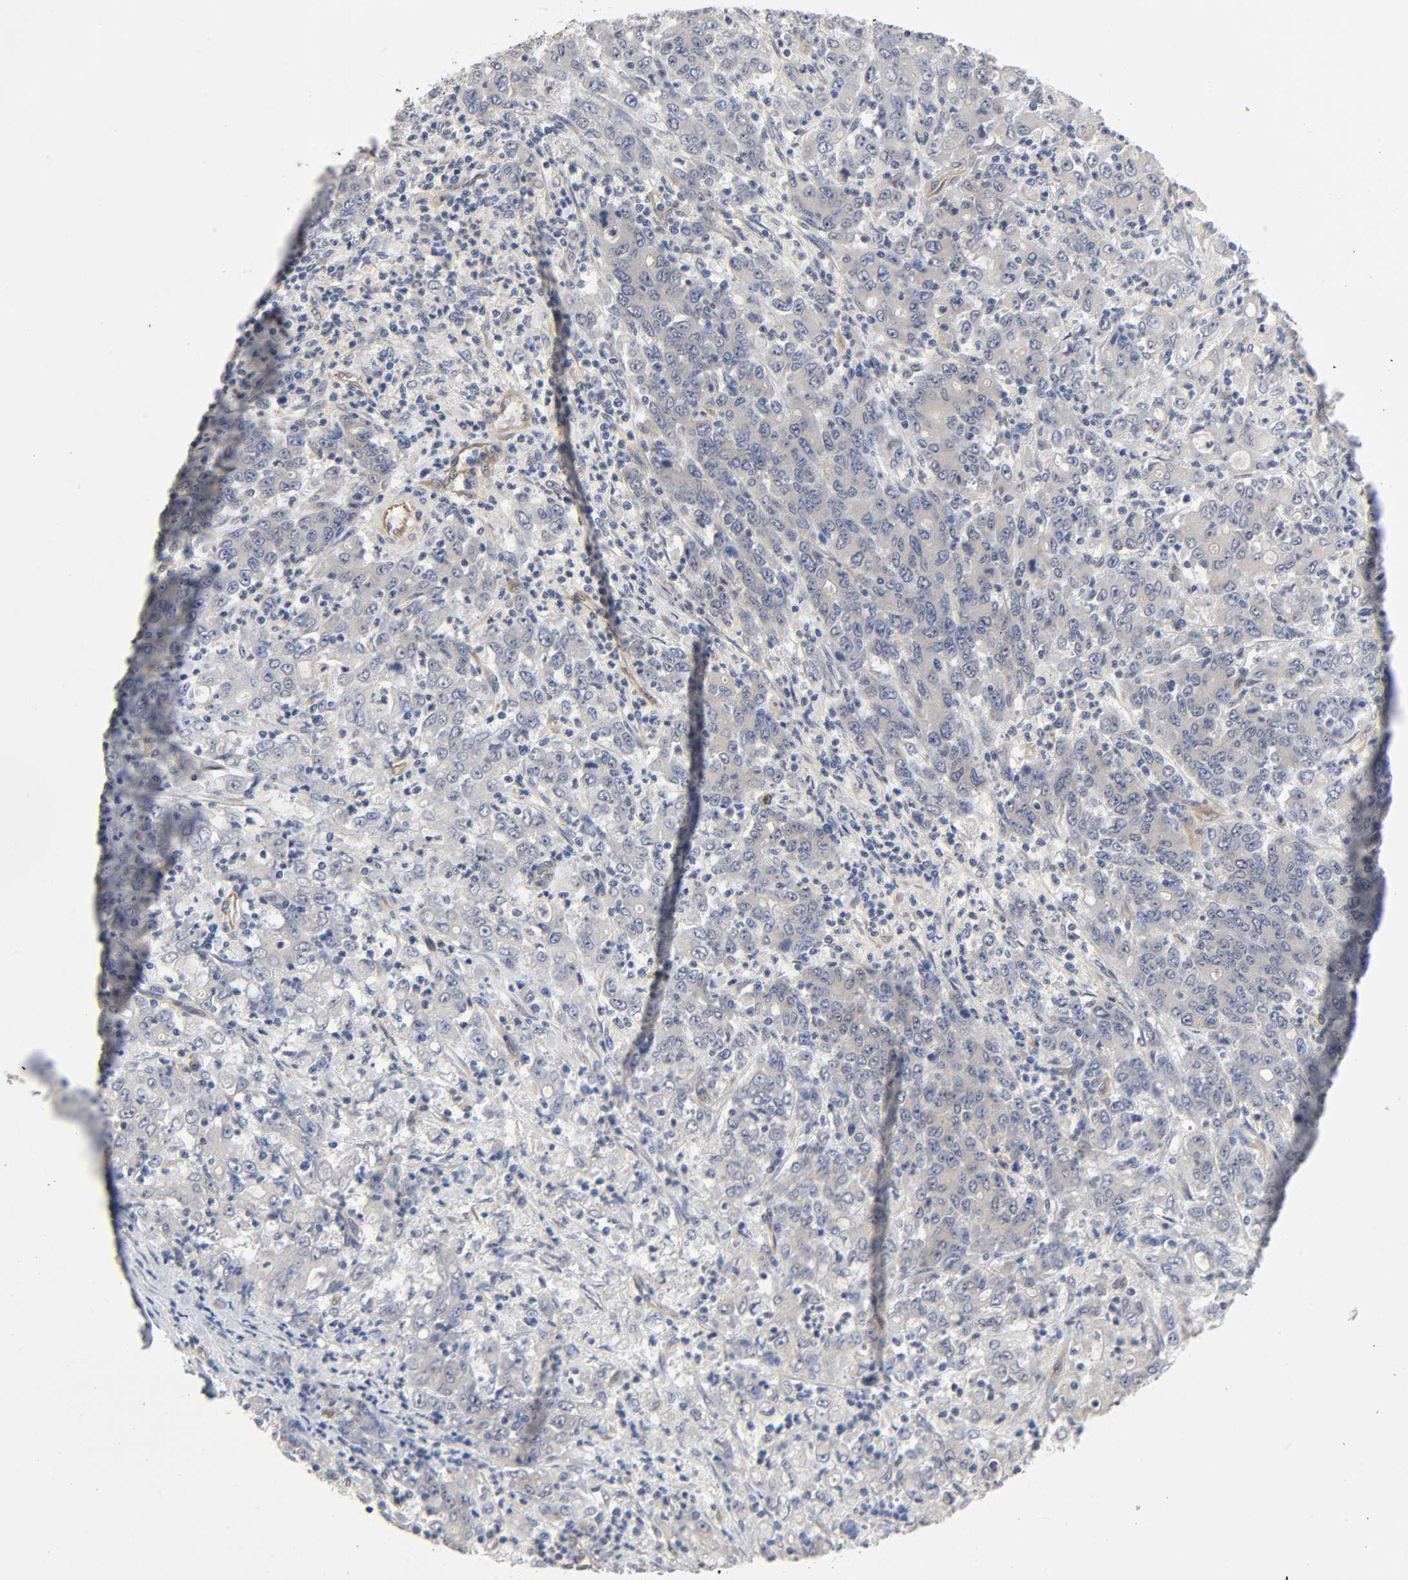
{"staining": {"intensity": "negative", "quantity": "none", "location": "none"}, "tissue": "stomach cancer", "cell_type": "Tumor cells", "image_type": "cancer", "snomed": [{"axis": "morphology", "description": "Adenocarcinoma, NOS"}, {"axis": "topography", "description": "Stomach, lower"}], "caption": "IHC of human stomach adenocarcinoma exhibits no expression in tumor cells. (DAB (3,3'-diaminobenzidine) IHC, high magnification).", "gene": "RAB13", "patient": {"sex": "female", "age": 71}}